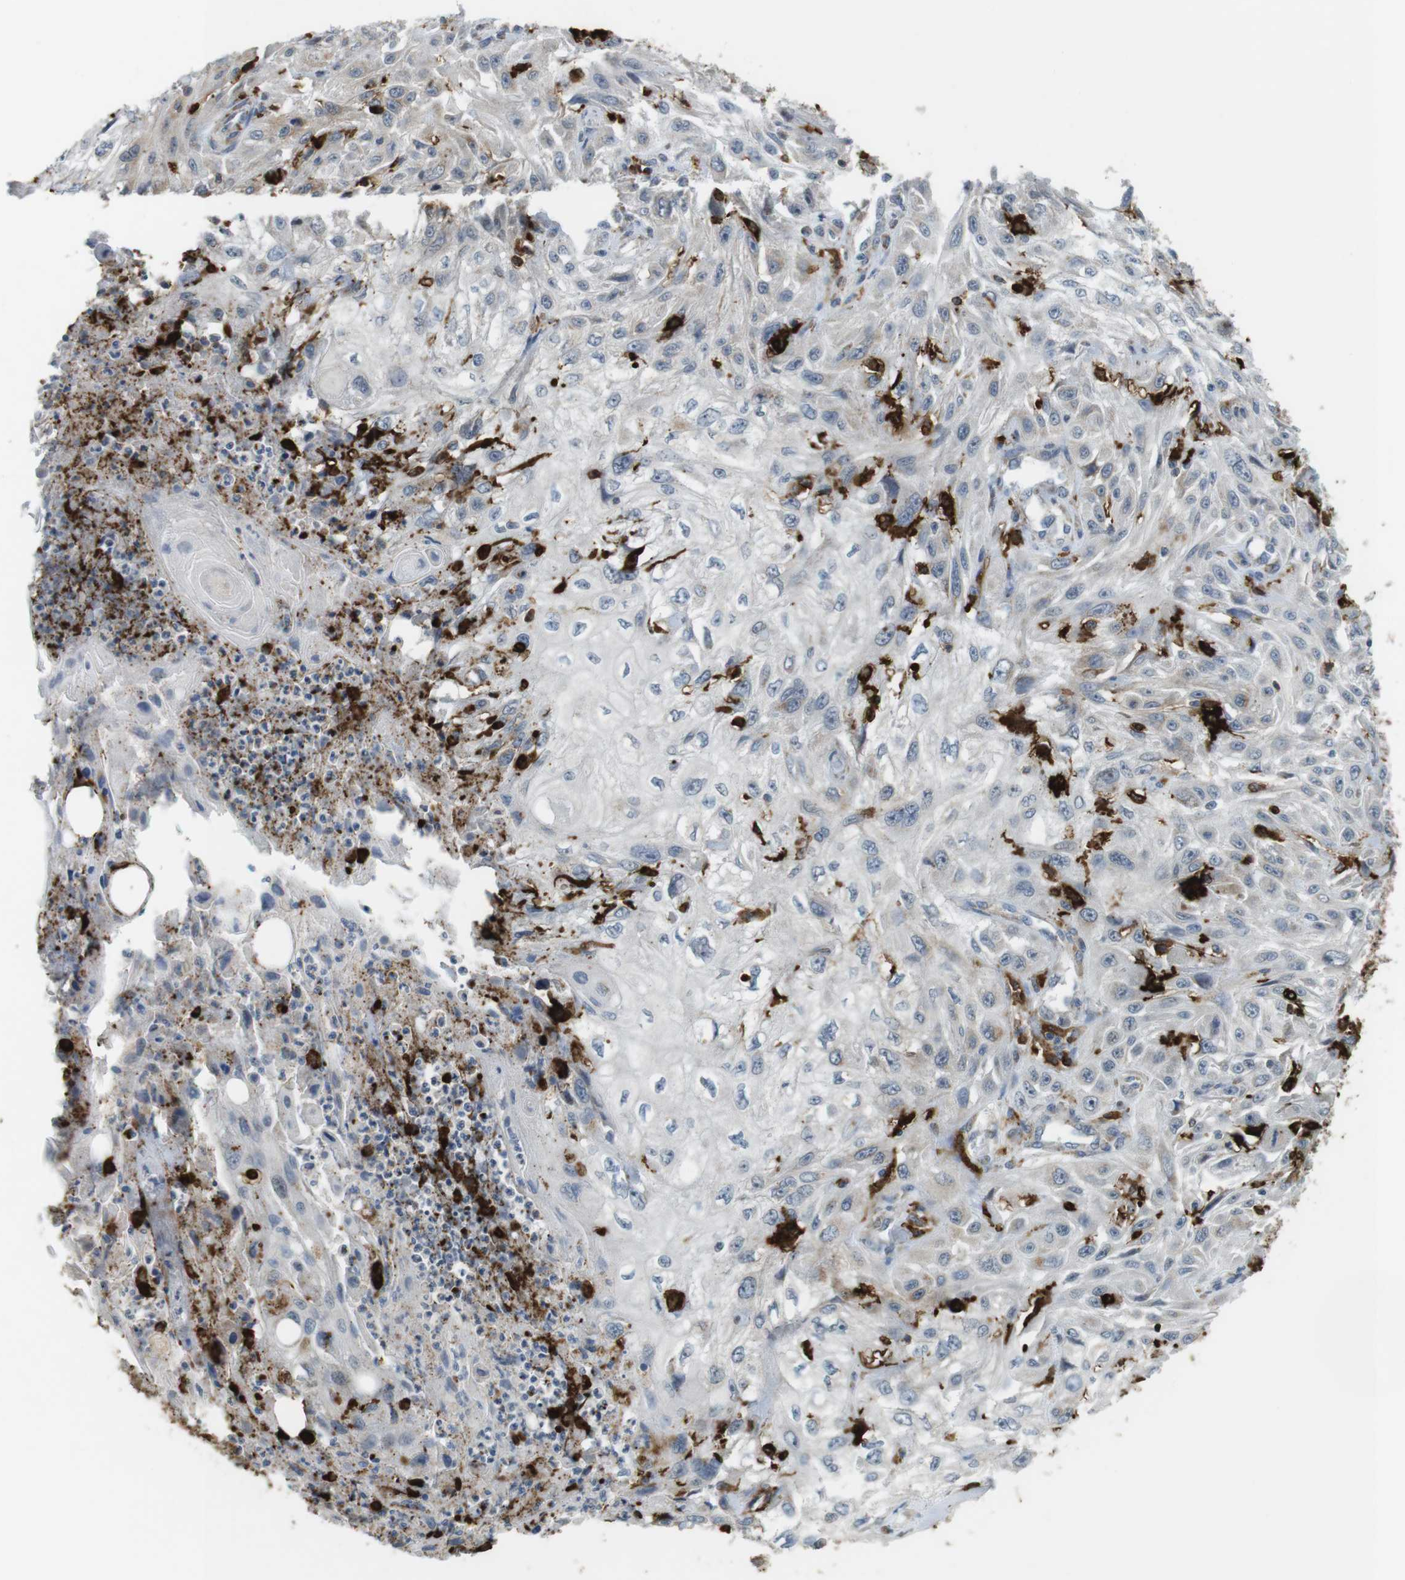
{"staining": {"intensity": "negative", "quantity": "none", "location": "none"}, "tissue": "skin cancer", "cell_type": "Tumor cells", "image_type": "cancer", "snomed": [{"axis": "morphology", "description": "Squamous cell carcinoma, NOS"}, {"axis": "topography", "description": "Skin"}], "caption": "Tumor cells are negative for protein expression in human skin cancer (squamous cell carcinoma).", "gene": "HLA-DRA", "patient": {"sex": "male", "age": 75}}